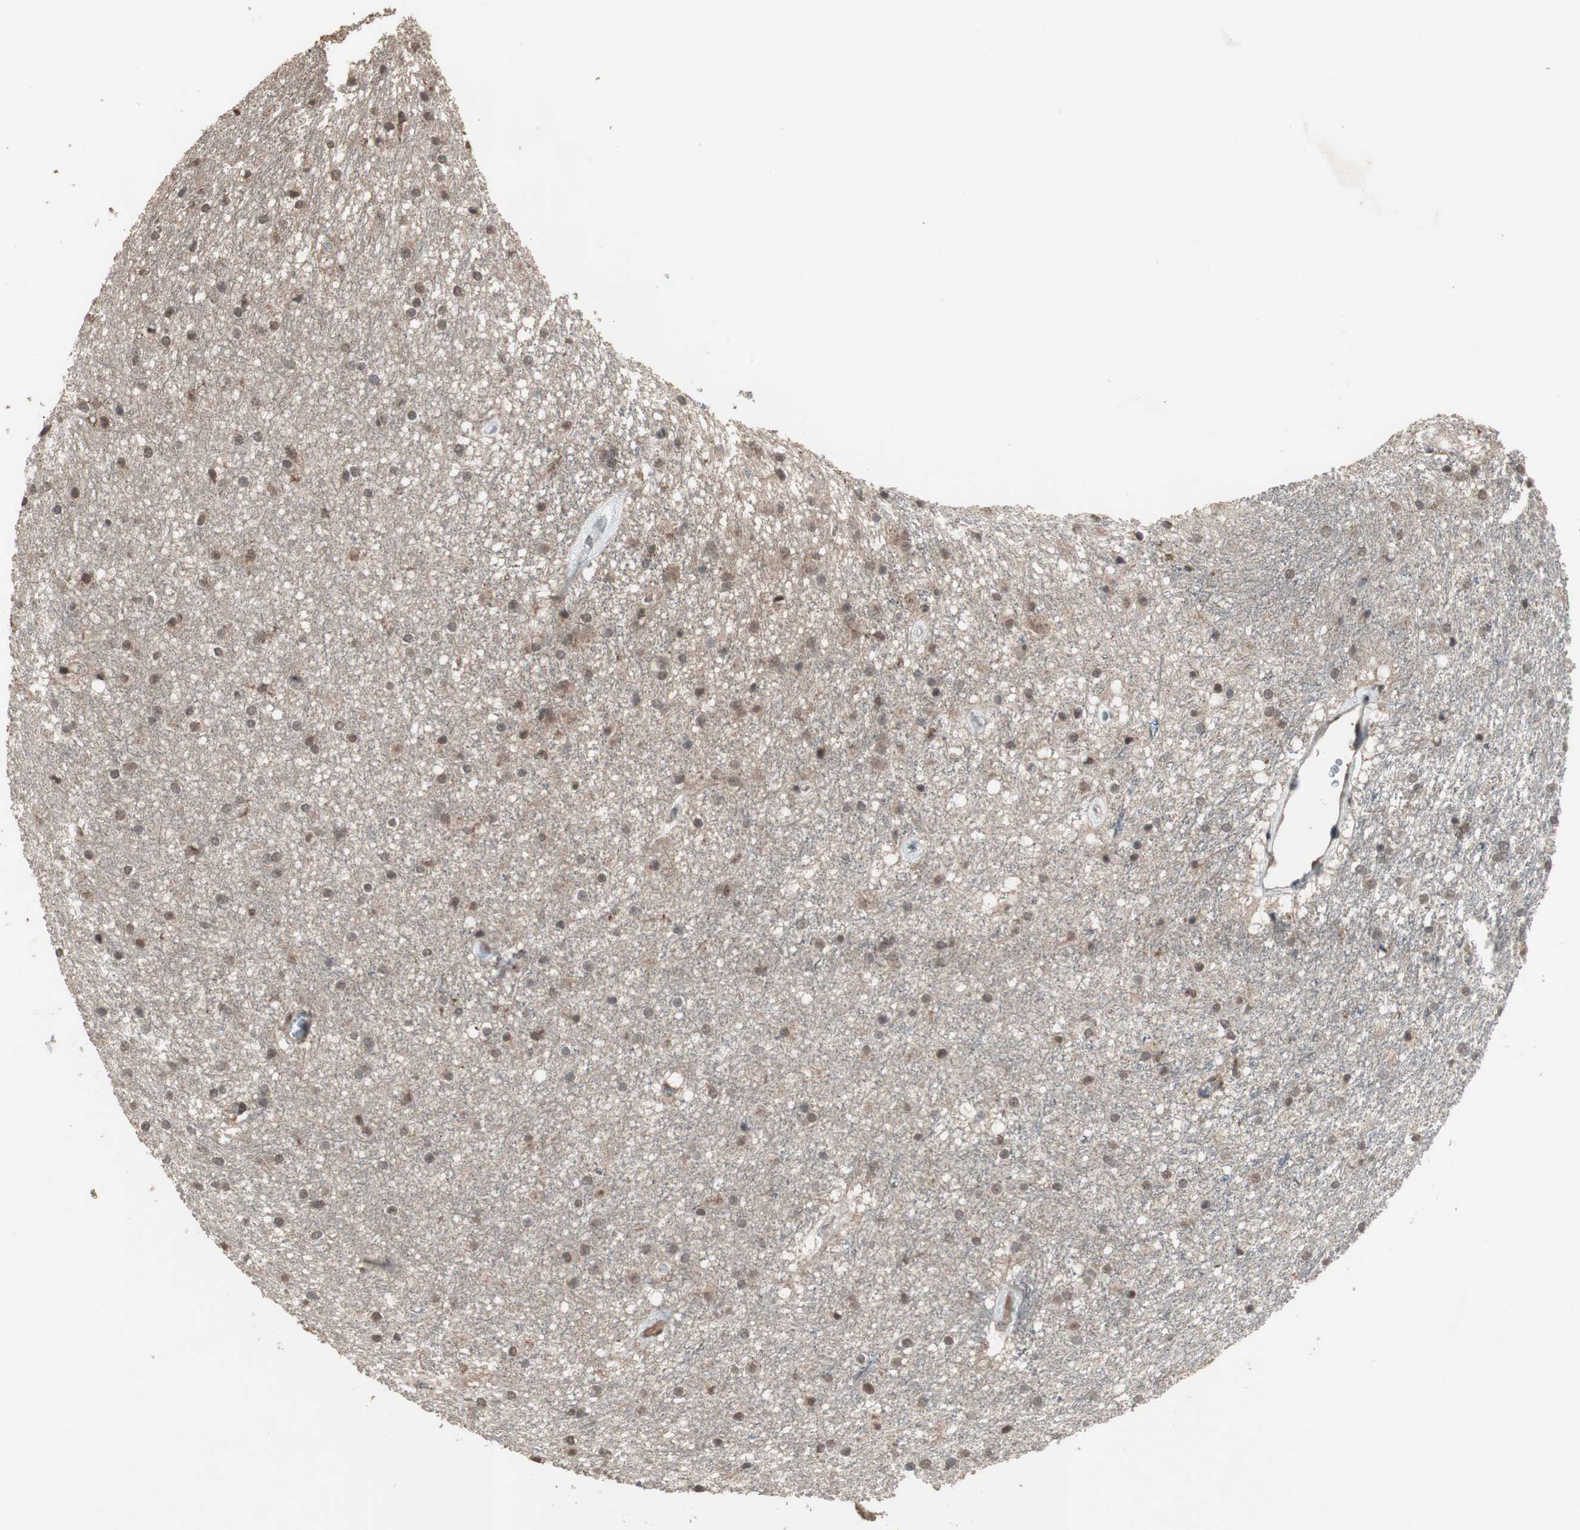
{"staining": {"intensity": "negative", "quantity": "none", "location": "none"}, "tissue": "caudate", "cell_type": "Glial cells", "image_type": "normal", "snomed": [{"axis": "morphology", "description": "Normal tissue, NOS"}, {"axis": "topography", "description": "Lateral ventricle wall"}], "caption": "Image shows no protein staining in glial cells of normal caudate.", "gene": "KANSL1", "patient": {"sex": "female", "age": 19}}